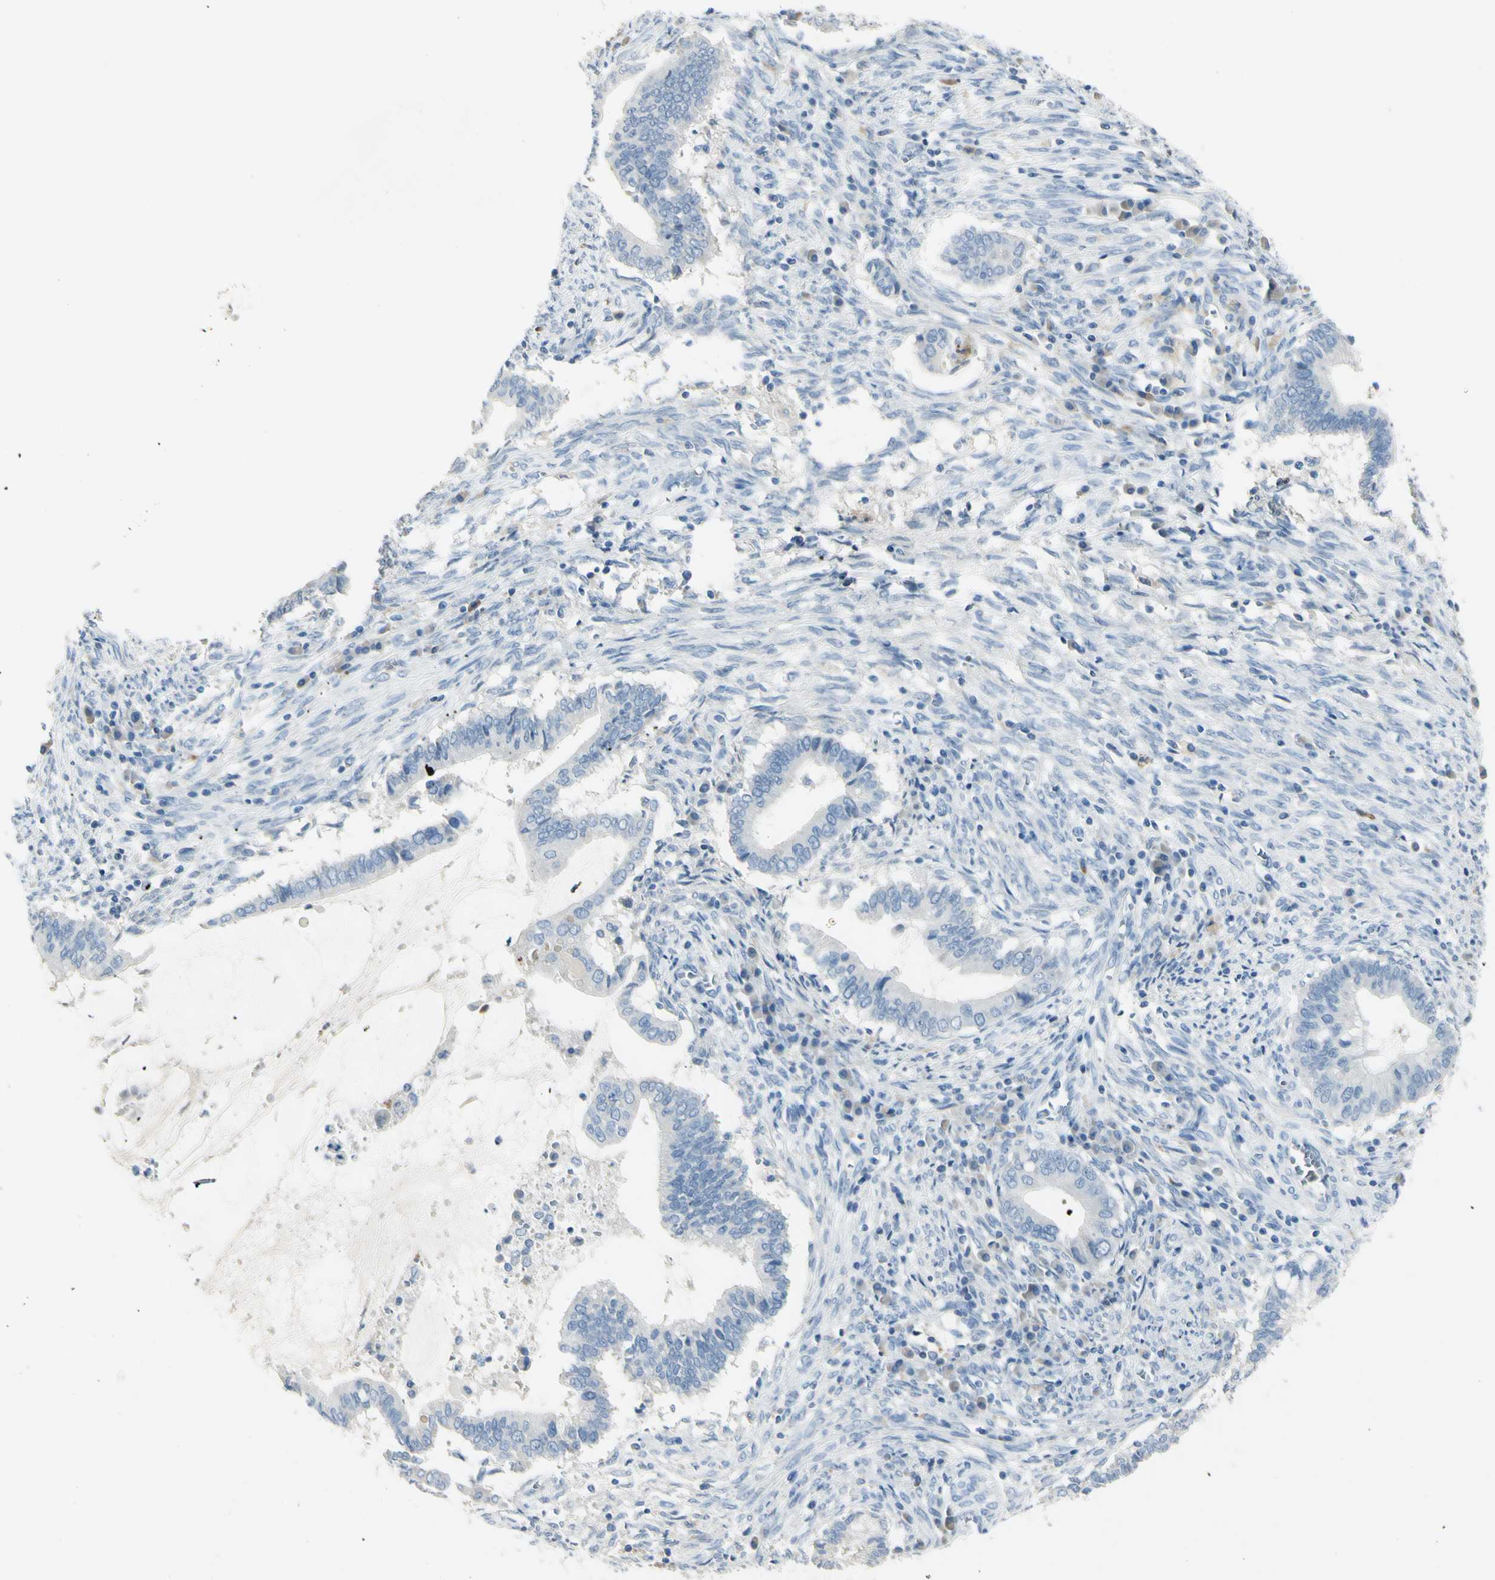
{"staining": {"intensity": "negative", "quantity": "none", "location": "none"}, "tissue": "cervical cancer", "cell_type": "Tumor cells", "image_type": "cancer", "snomed": [{"axis": "morphology", "description": "Adenocarcinoma, NOS"}, {"axis": "topography", "description": "Cervix"}], "caption": "The photomicrograph reveals no significant positivity in tumor cells of cervical adenocarcinoma. (IHC, brightfield microscopy, high magnification).", "gene": "ZNF557", "patient": {"sex": "female", "age": 44}}